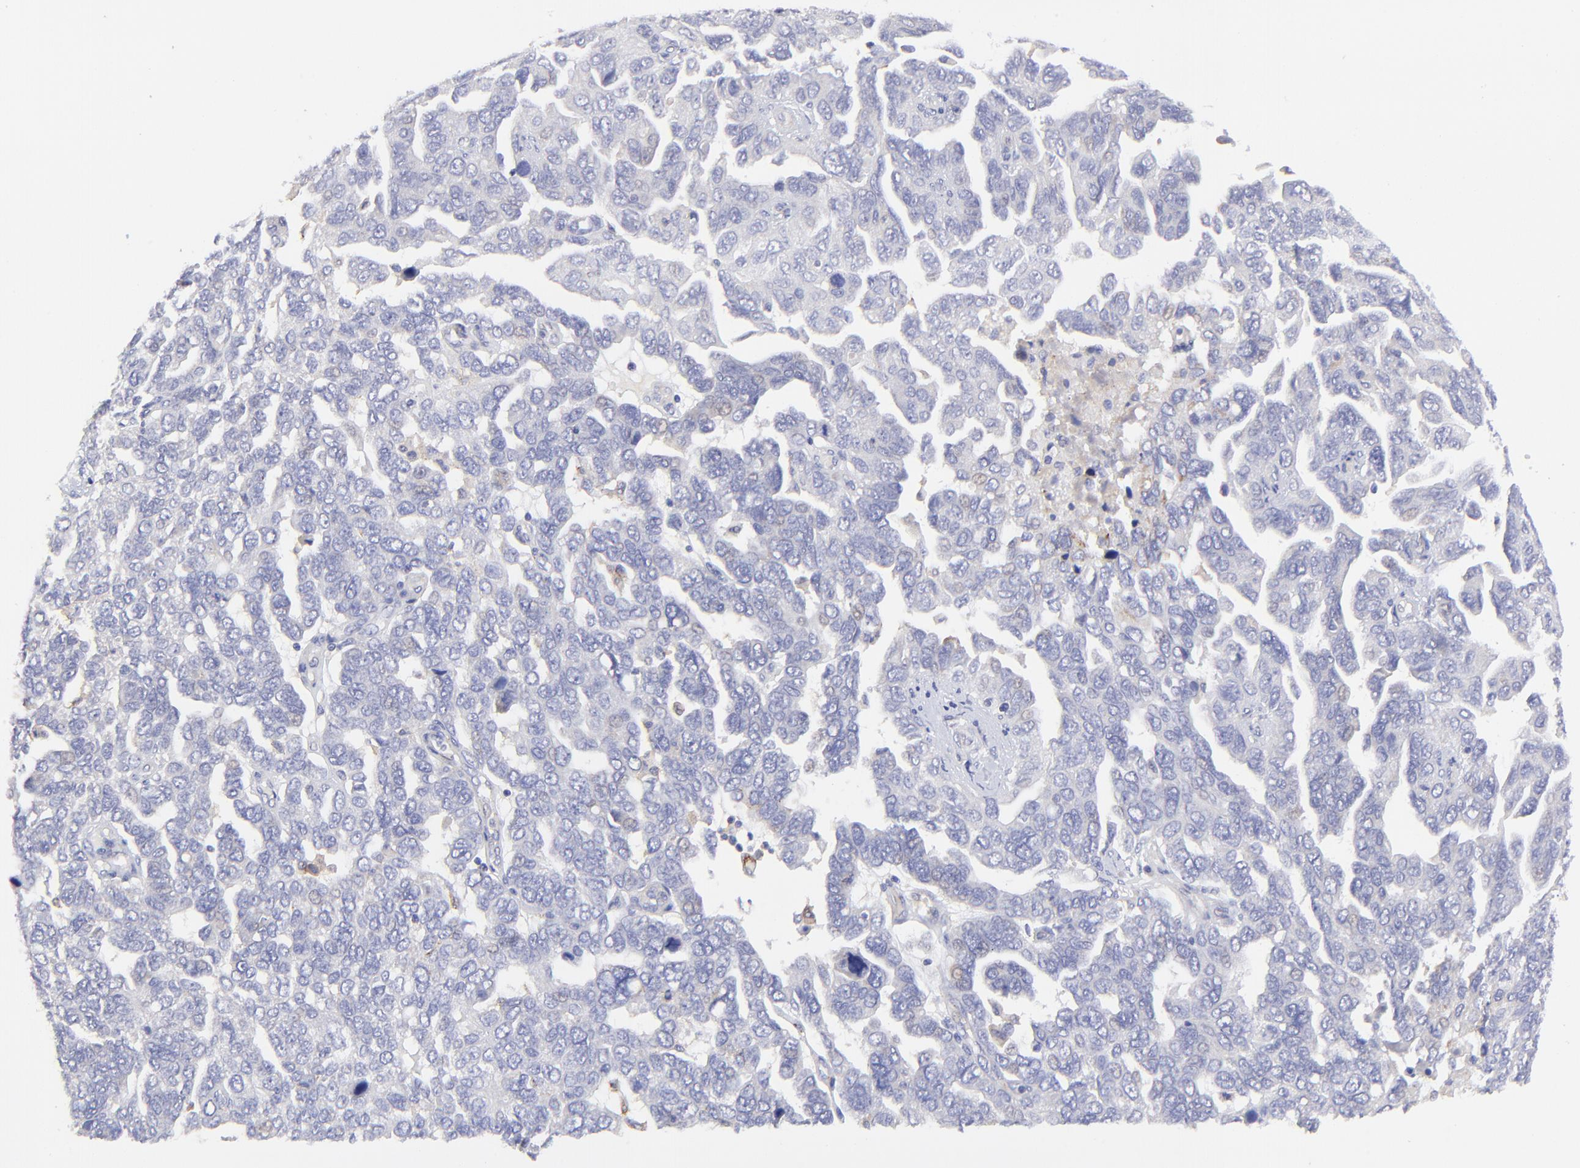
{"staining": {"intensity": "negative", "quantity": "none", "location": "none"}, "tissue": "ovarian cancer", "cell_type": "Tumor cells", "image_type": "cancer", "snomed": [{"axis": "morphology", "description": "Cystadenocarcinoma, serous, NOS"}, {"axis": "topography", "description": "Ovary"}], "caption": "Tumor cells show no significant expression in ovarian cancer (serous cystadenocarcinoma).", "gene": "LHFPL1", "patient": {"sex": "female", "age": 64}}